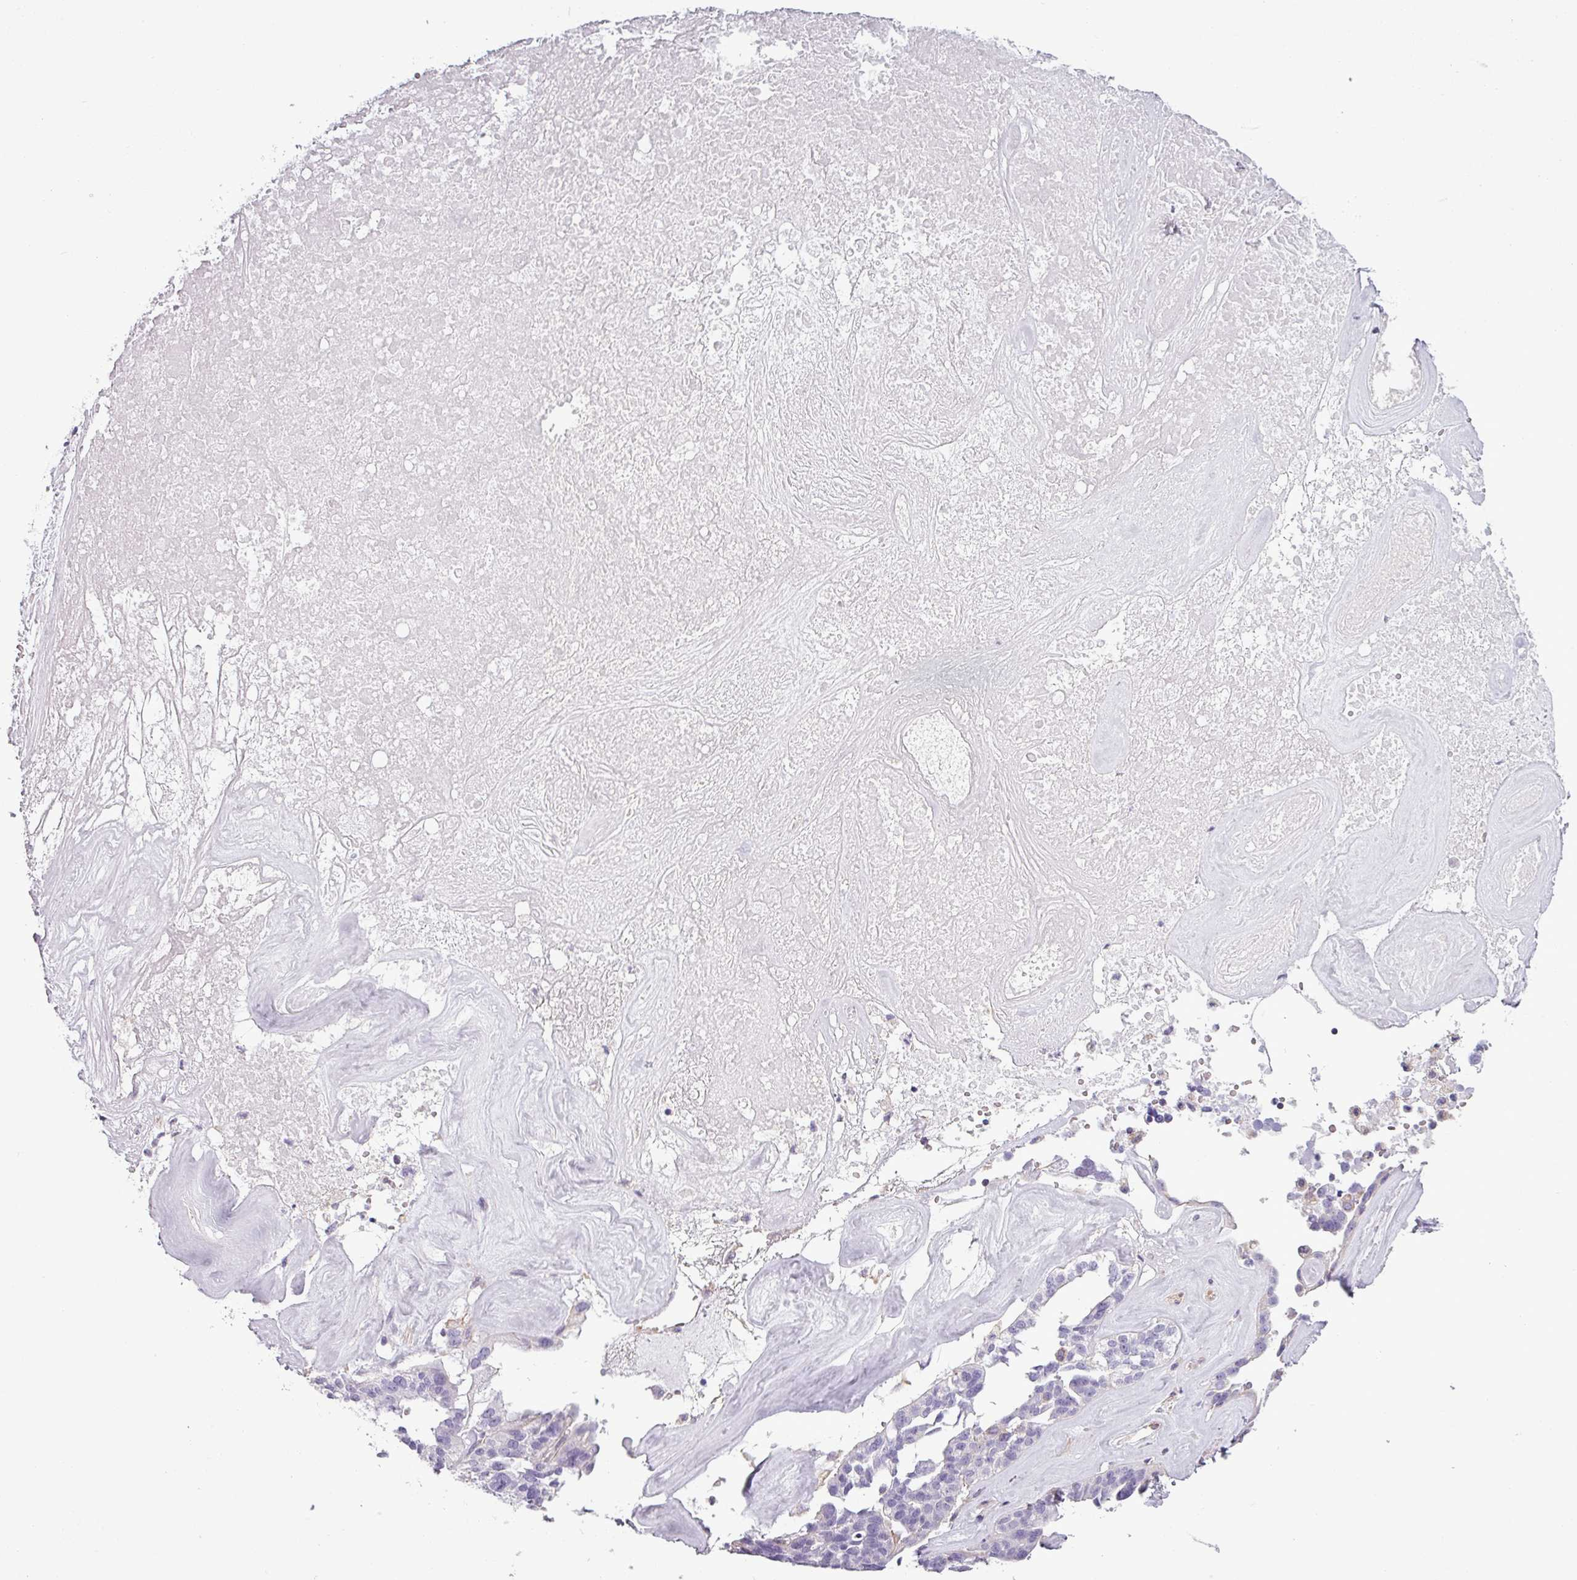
{"staining": {"intensity": "negative", "quantity": "none", "location": "none"}, "tissue": "ovarian cancer", "cell_type": "Tumor cells", "image_type": "cancer", "snomed": [{"axis": "morphology", "description": "Cystadenocarcinoma, serous, NOS"}, {"axis": "topography", "description": "Ovary"}], "caption": "Human serous cystadenocarcinoma (ovarian) stained for a protein using IHC displays no staining in tumor cells.", "gene": "BTN2A2", "patient": {"sex": "female", "age": 59}}